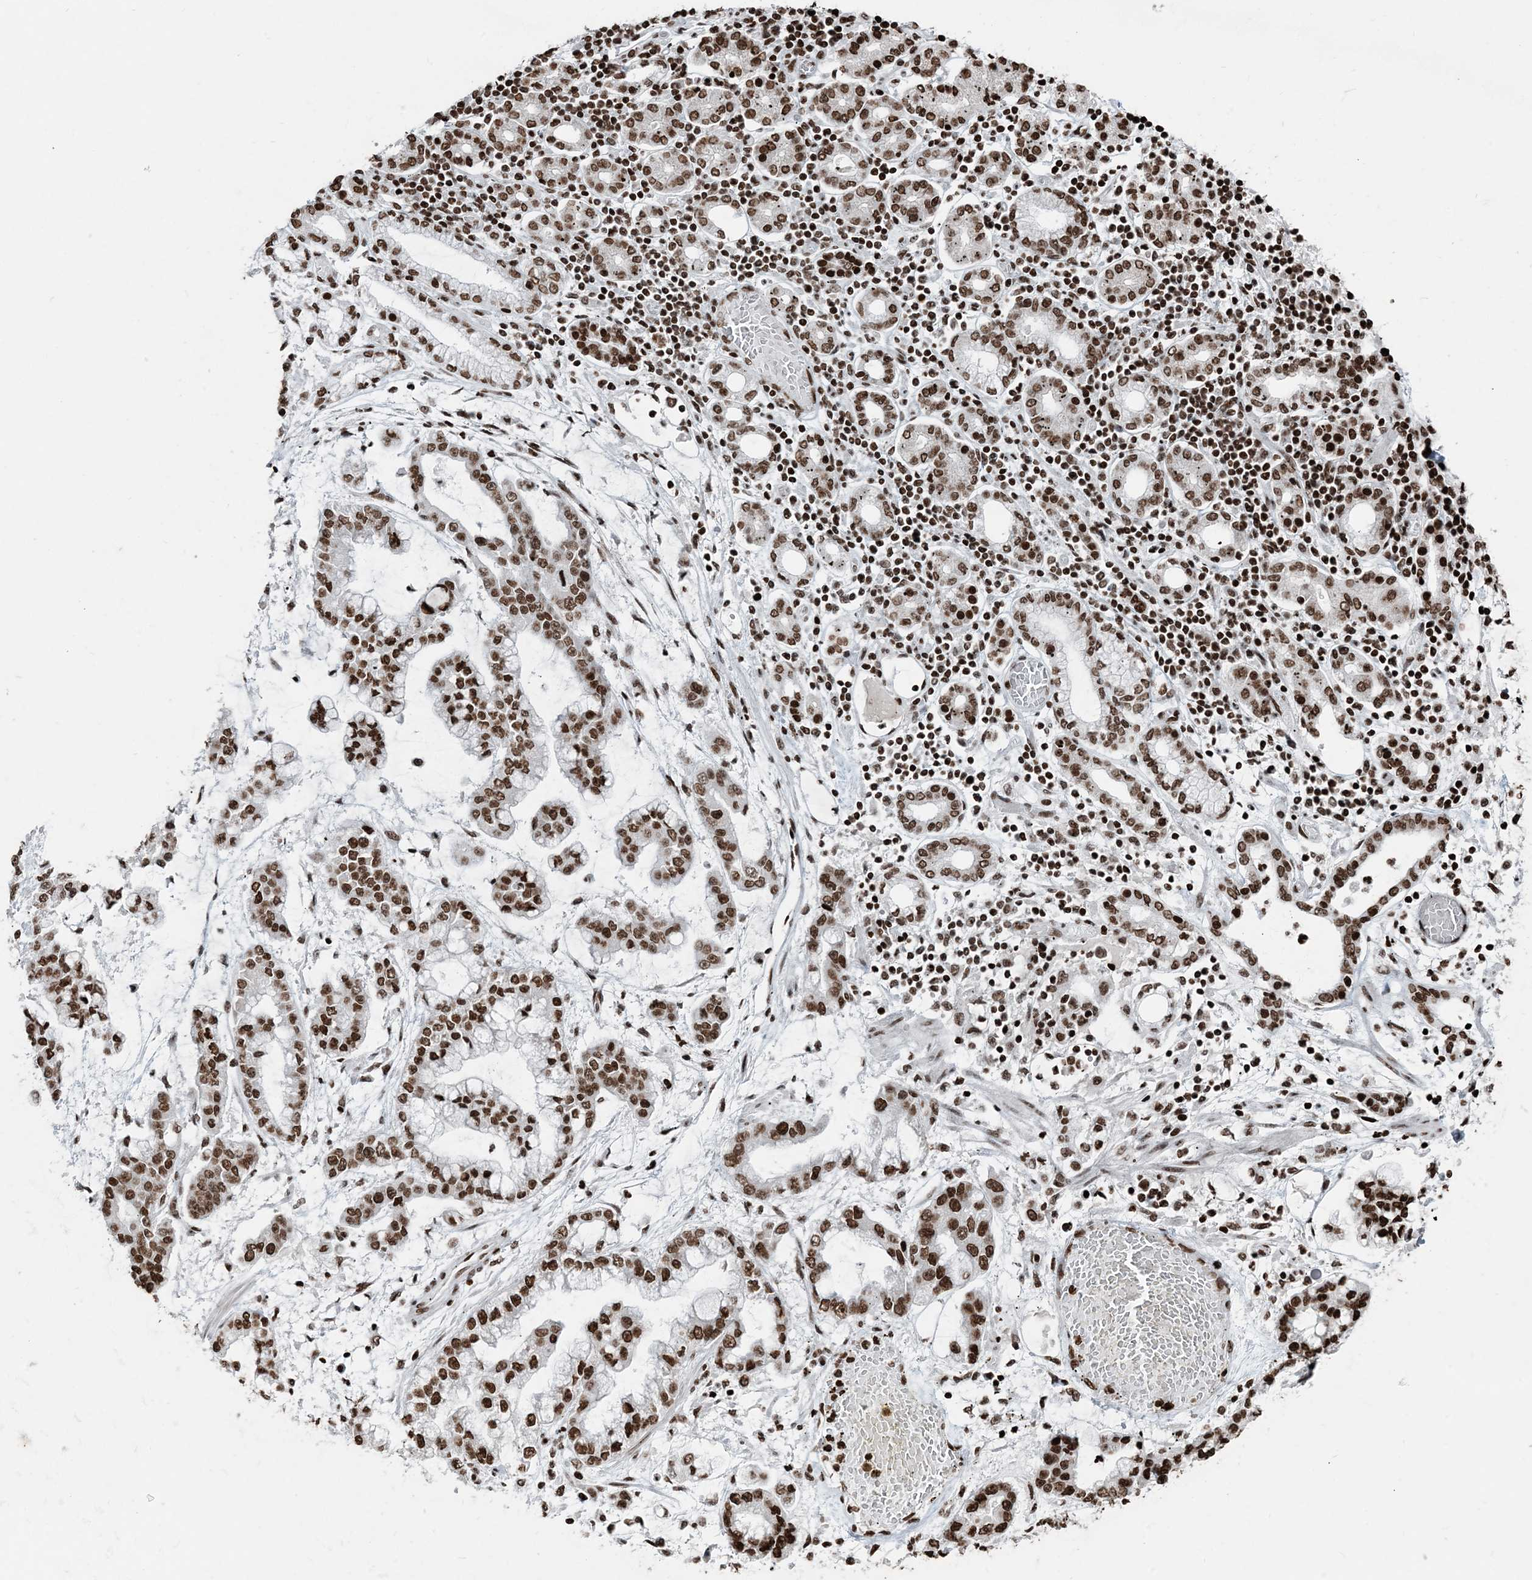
{"staining": {"intensity": "strong", "quantity": ">75%", "location": "nuclear"}, "tissue": "stomach cancer", "cell_type": "Tumor cells", "image_type": "cancer", "snomed": [{"axis": "morphology", "description": "Normal tissue, NOS"}, {"axis": "morphology", "description": "Adenocarcinoma, NOS"}, {"axis": "topography", "description": "Stomach, upper"}, {"axis": "topography", "description": "Stomach"}], "caption": "IHC micrograph of stomach adenocarcinoma stained for a protein (brown), which displays high levels of strong nuclear positivity in about >75% of tumor cells.", "gene": "H3-3B", "patient": {"sex": "male", "age": 76}}